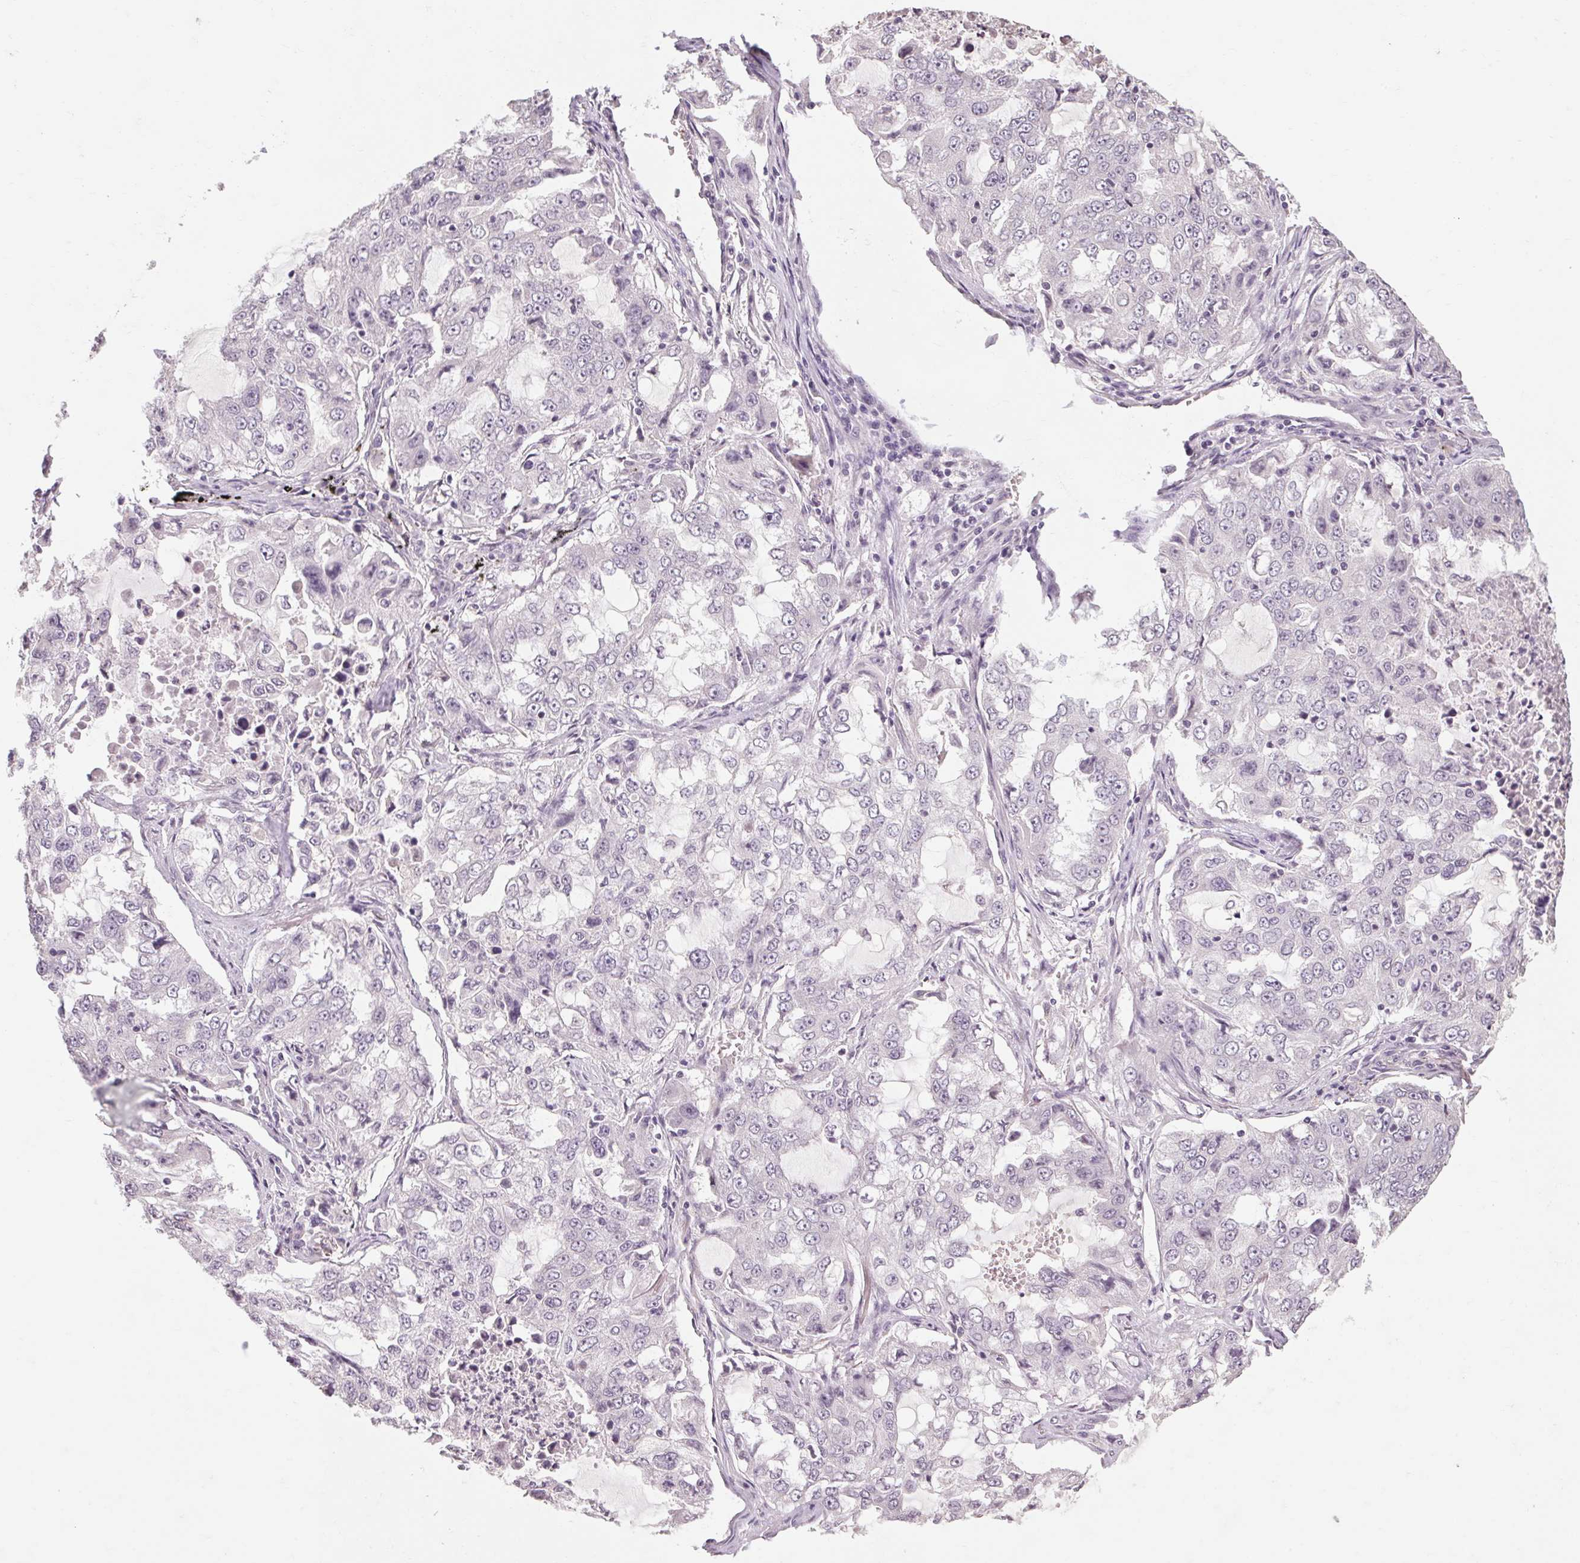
{"staining": {"intensity": "negative", "quantity": "none", "location": "none"}, "tissue": "lung cancer", "cell_type": "Tumor cells", "image_type": "cancer", "snomed": [{"axis": "morphology", "description": "Adenocarcinoma, NOS"}, {"axis": "topography", "description": "Lung"}], "caption": "High magnification brightfield microscopy of lung adenocarcinoma stained with DAB (3,3'-diaminobenzidine) (brown) and counterstained with hematoxylin (blue): tumor cells show no significant positivity.", "gene": "POMC", "patient": {"sex": "female", "age": 61}}